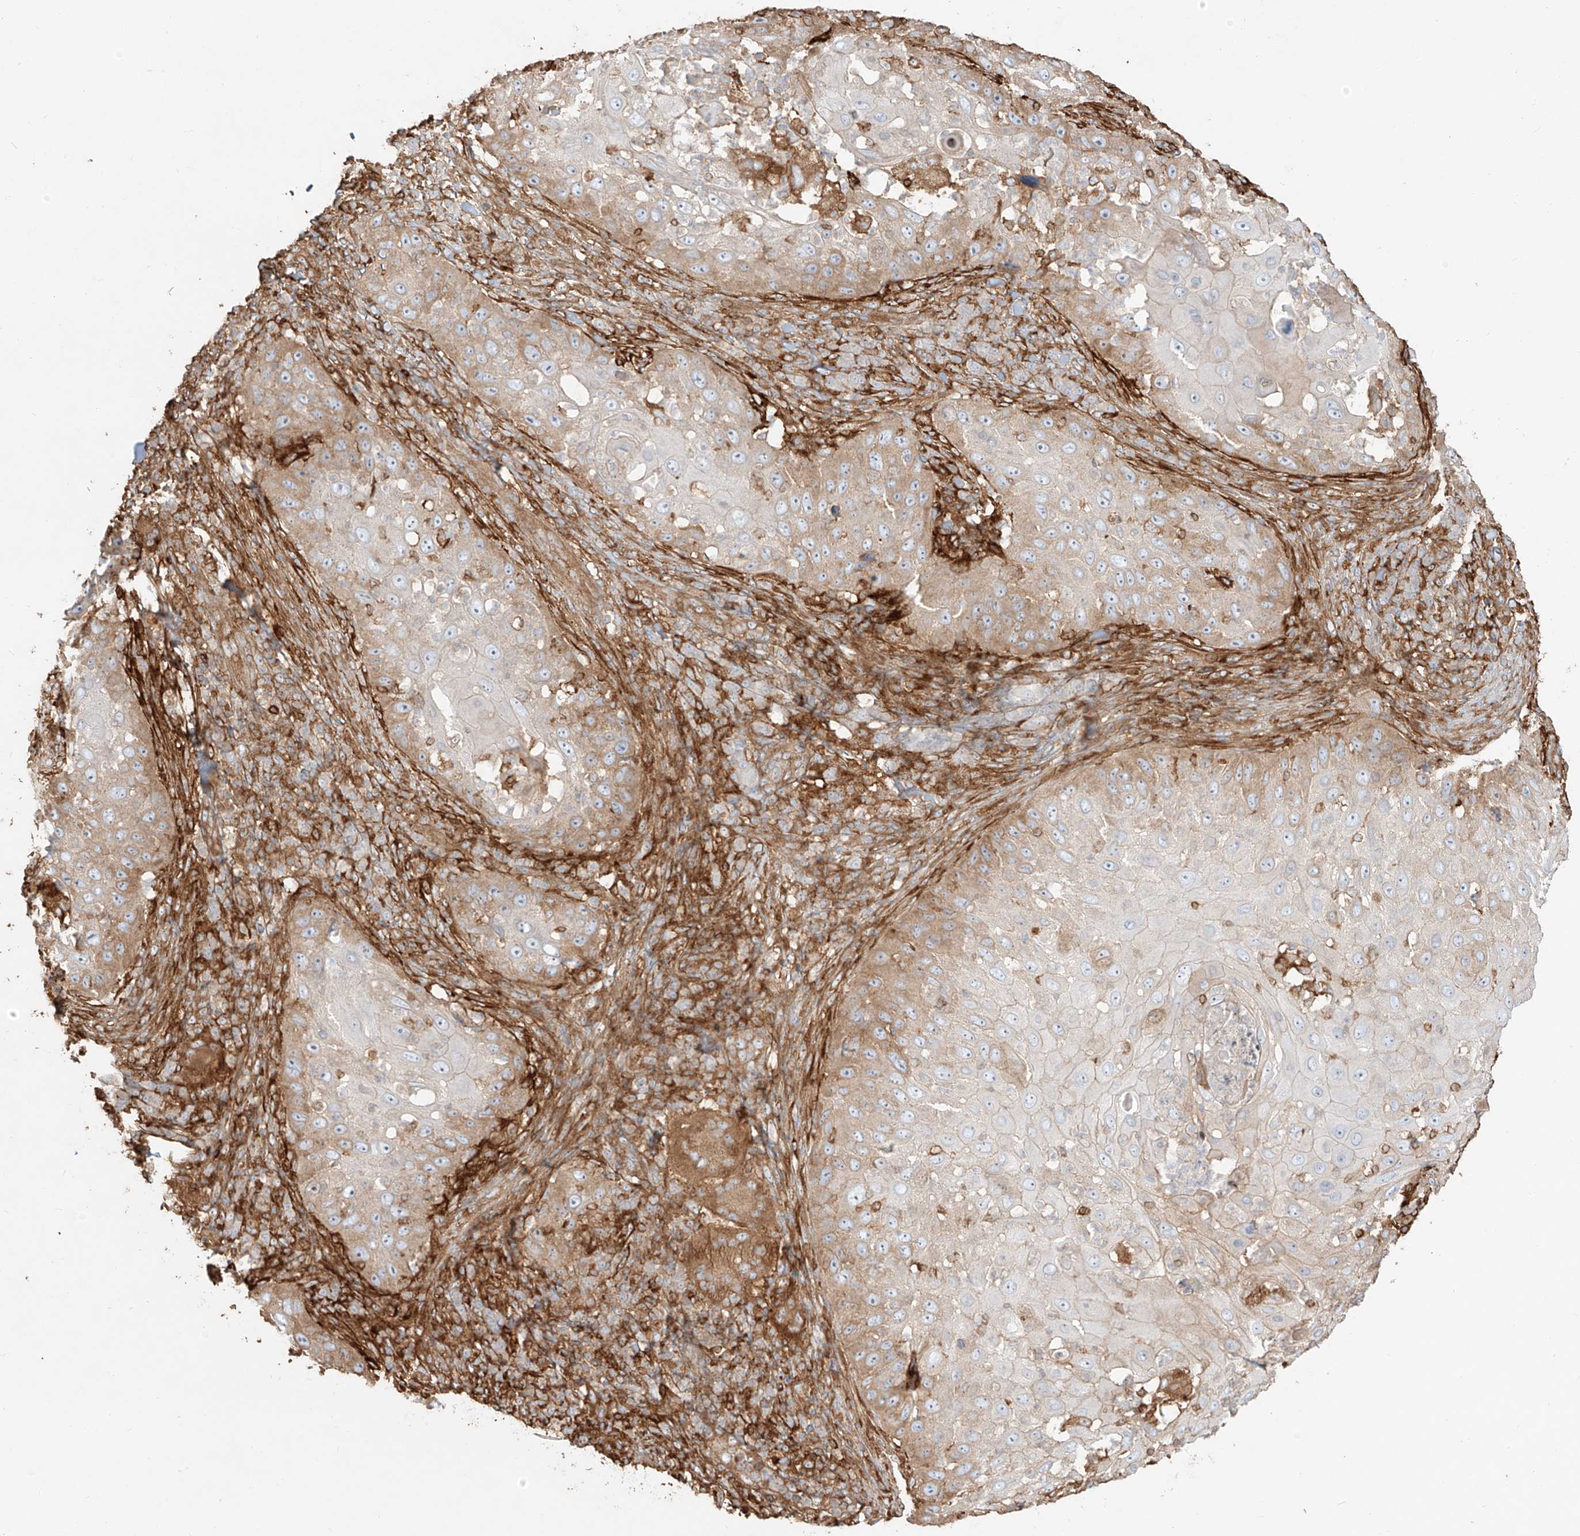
{"staining": {"intensity": "moderate", "quantity": "25%-75%", "location": "cytoplasmic/membranous"}, "tissue": "skin cancer", "cell_type": "Tumor cells", "image_type": "cancer", "snomed": [{"axis": "morphology", "description": "Squamous cell carcinoma, NOS"}, {"axis": "topography", "description": "Skin"}], "caption": "This histopathology image shows IHC staining of squamous cell carcinoma (skin), with medium moderate cytoplasmic/membranous positivity in about 25%-75% of tumor cells.", "gene": "SNX9", "patient": {"sex": "female", "age": 44}}